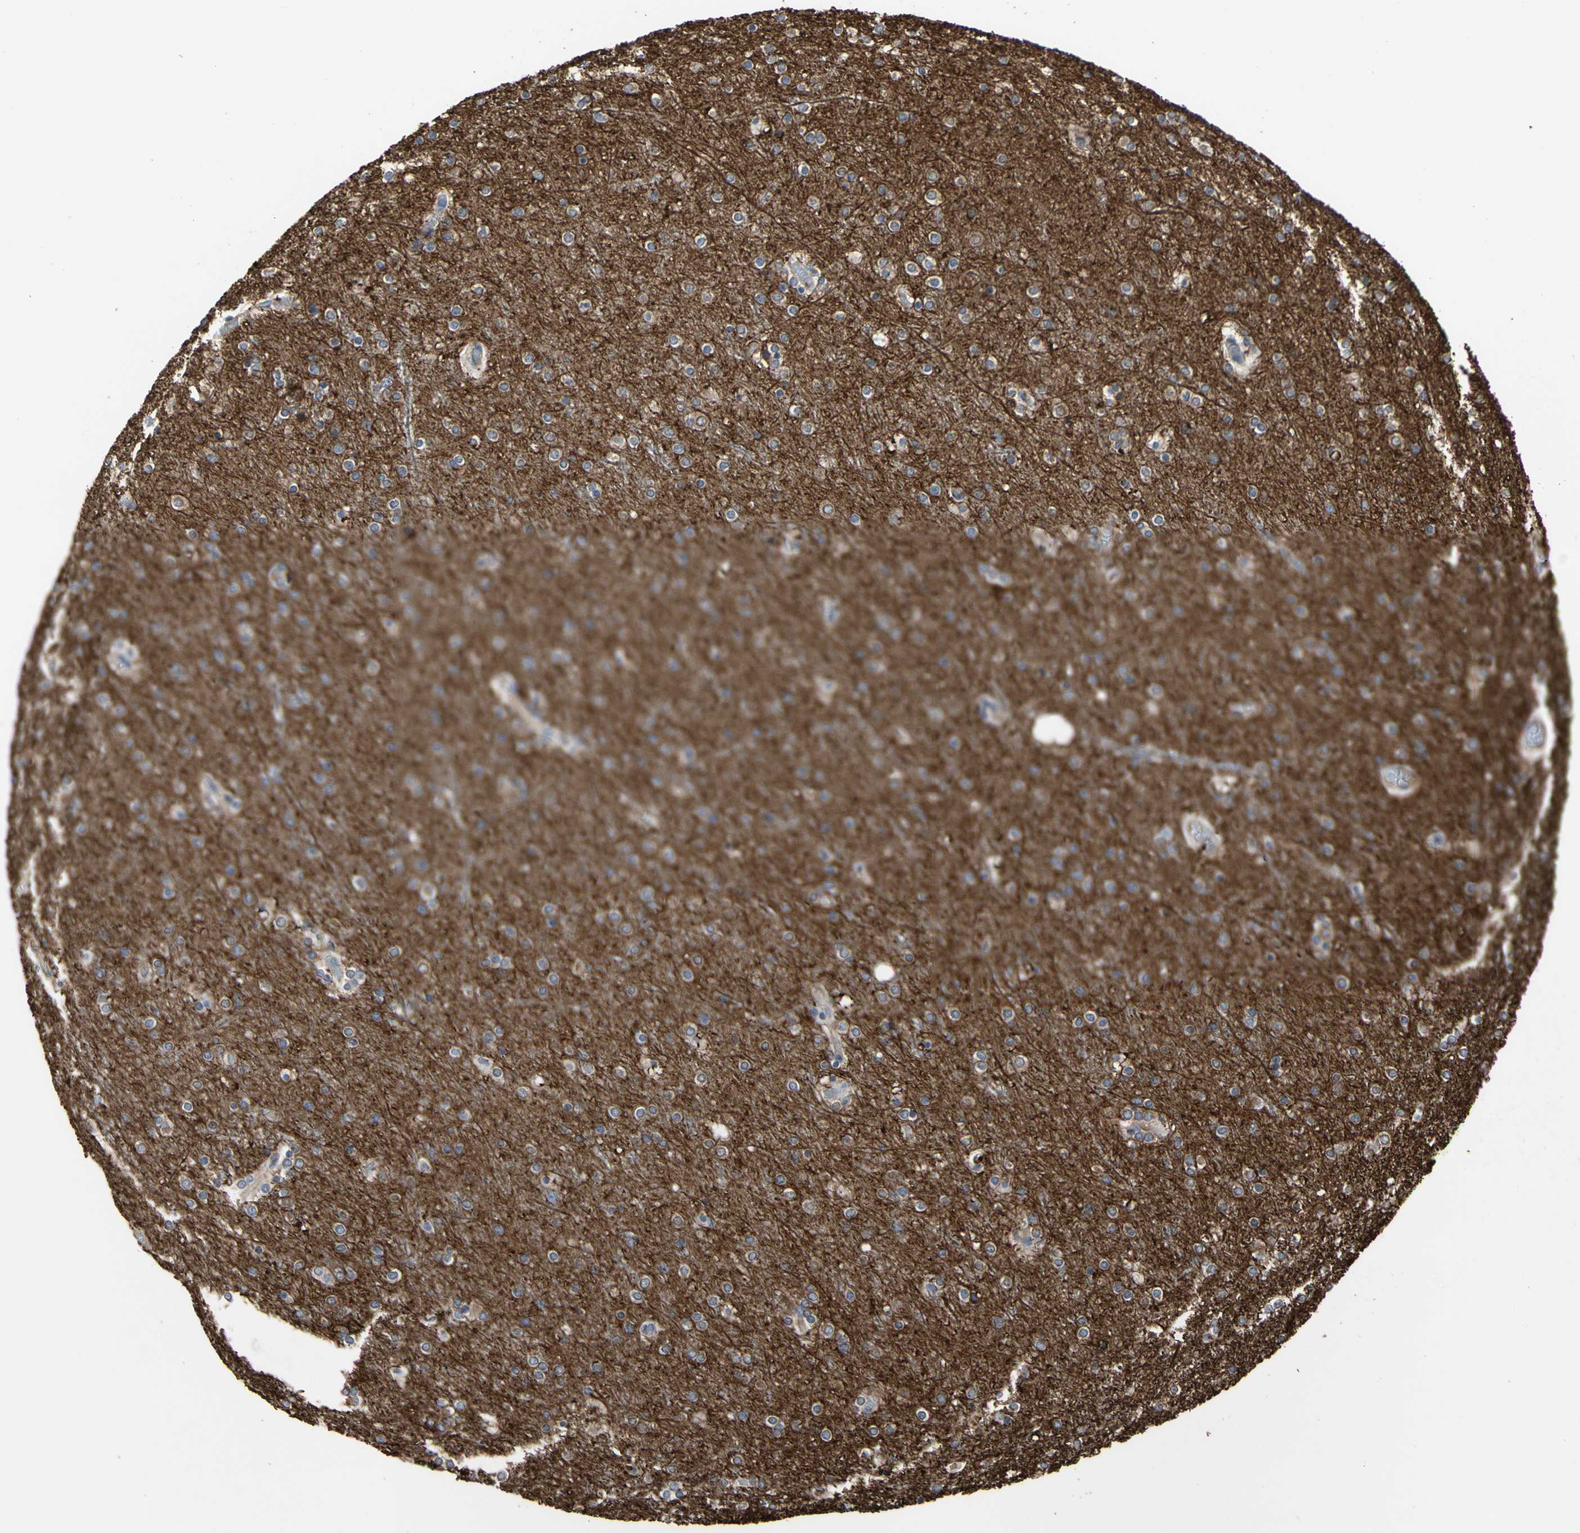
{"staining": {"intensity": "negative", "quantity": "none", "location": "none"}, "tissue": "cerebral cortex", "cell_type": "Endothelial cells", "image_type": "normal", "snomed": [{"axis": "morphology", "description": "Normal tissue, NOS"}, {"axis": "topography", "description": "Cerebral cortex"}], "caption": "Immunohistochemical staining of benign cerebral cortex displays no significant positivity in endothelial cells.", "gene": "TUBA1A", "patient": {"sex": "female", "age": 54}}